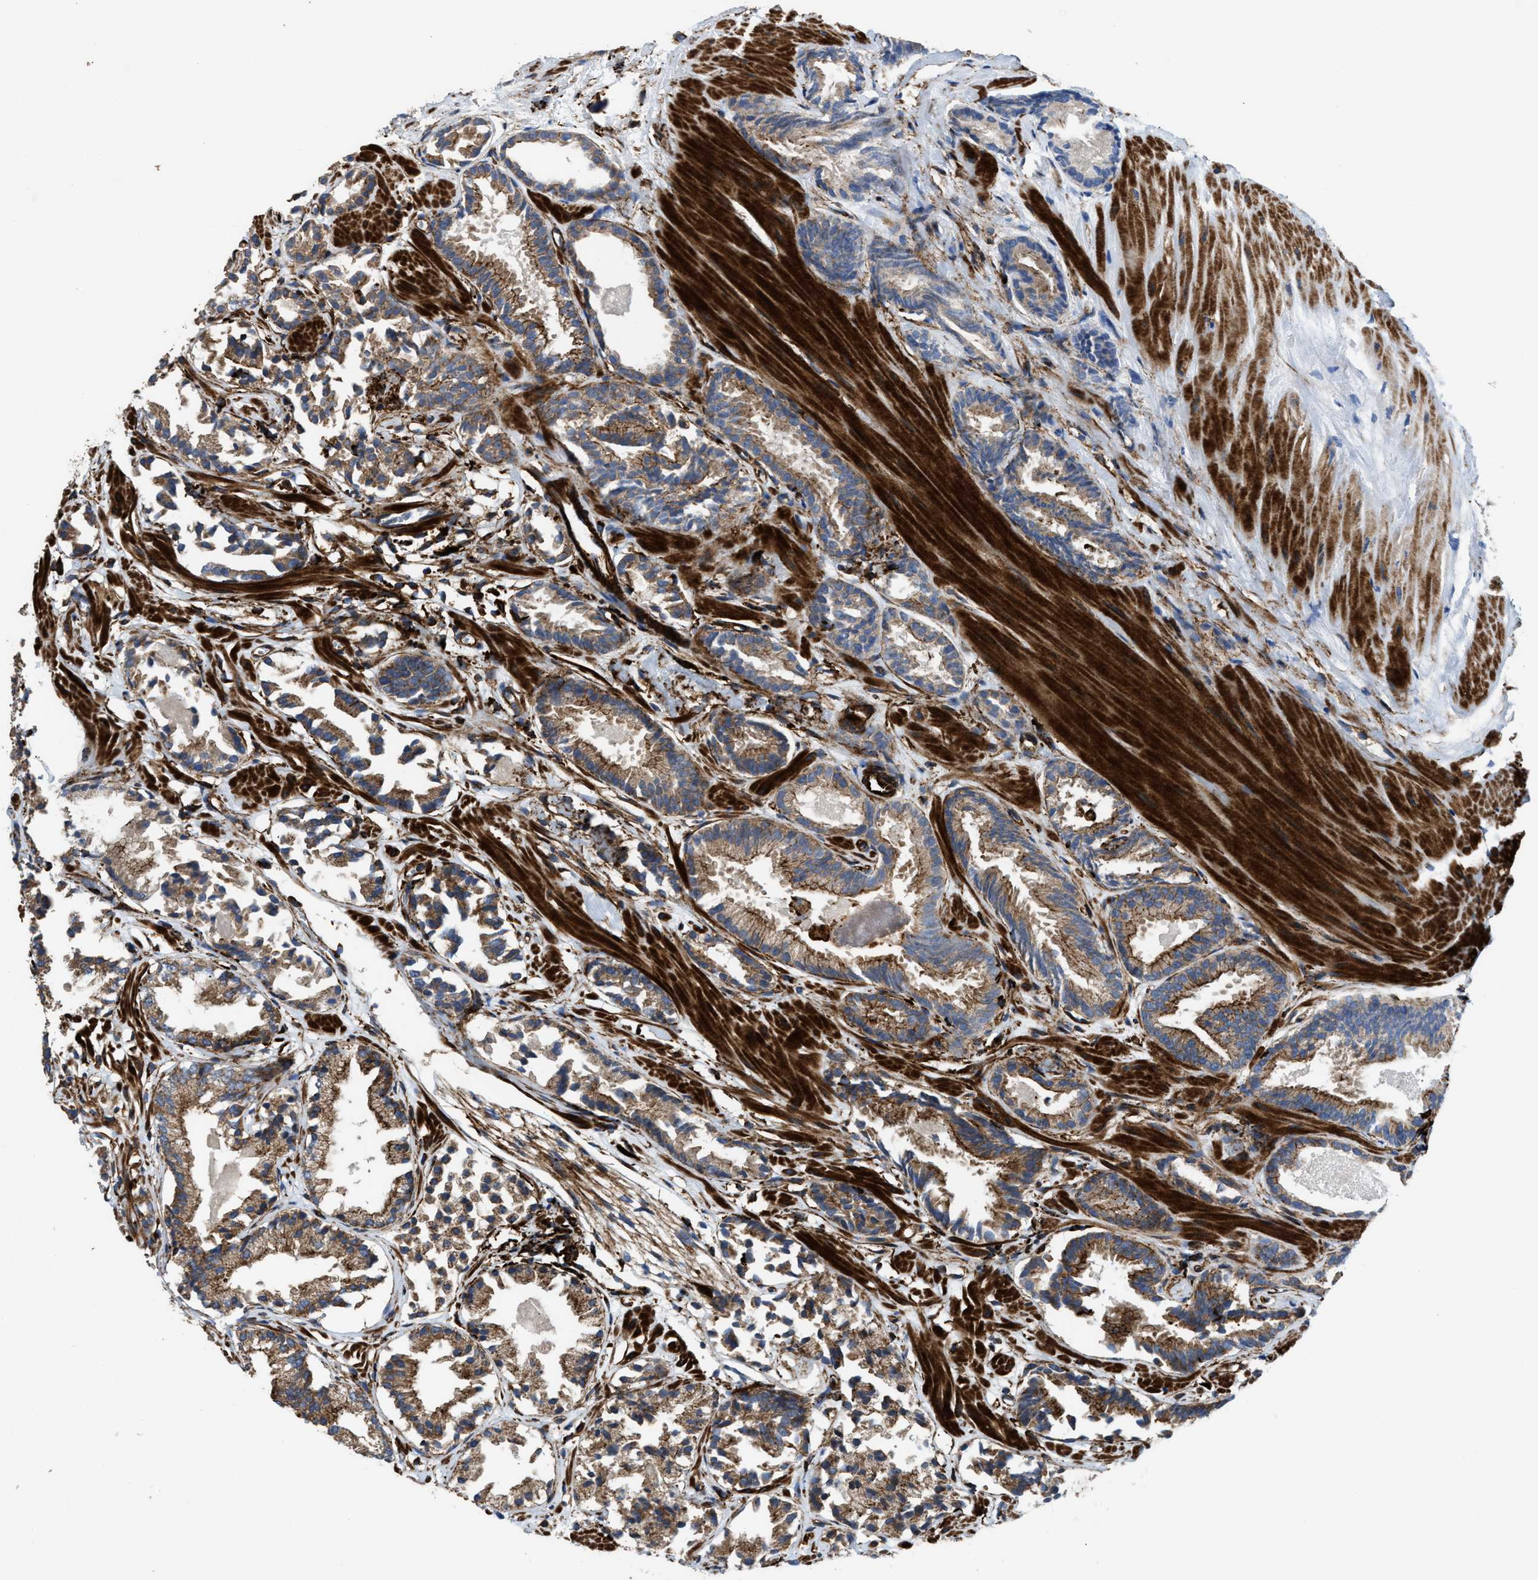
{"staining": {"intensity": "moderate", "quantity": ">75%", "location": "cytoplasmic/membranous"}, "tissue": "prostate cancer", "cell_type": "Tumor cells", "image_type": "cancer", "snomed": [{"axis": "morphology", "description": "Adenocarcinoma, Low grade"}, {"axis": "topography", "description": "Prostate"}], "caption": "Prostate cancer (adenocarcinoma (low-grade)) was stained to show a protein in brown. There is medium levels of moderate cytoplasmic/membranous positivity in approximately >75% of tumor cells.", "gene": "EGLN1", "patient": {"sex": "male", "age": 51}}